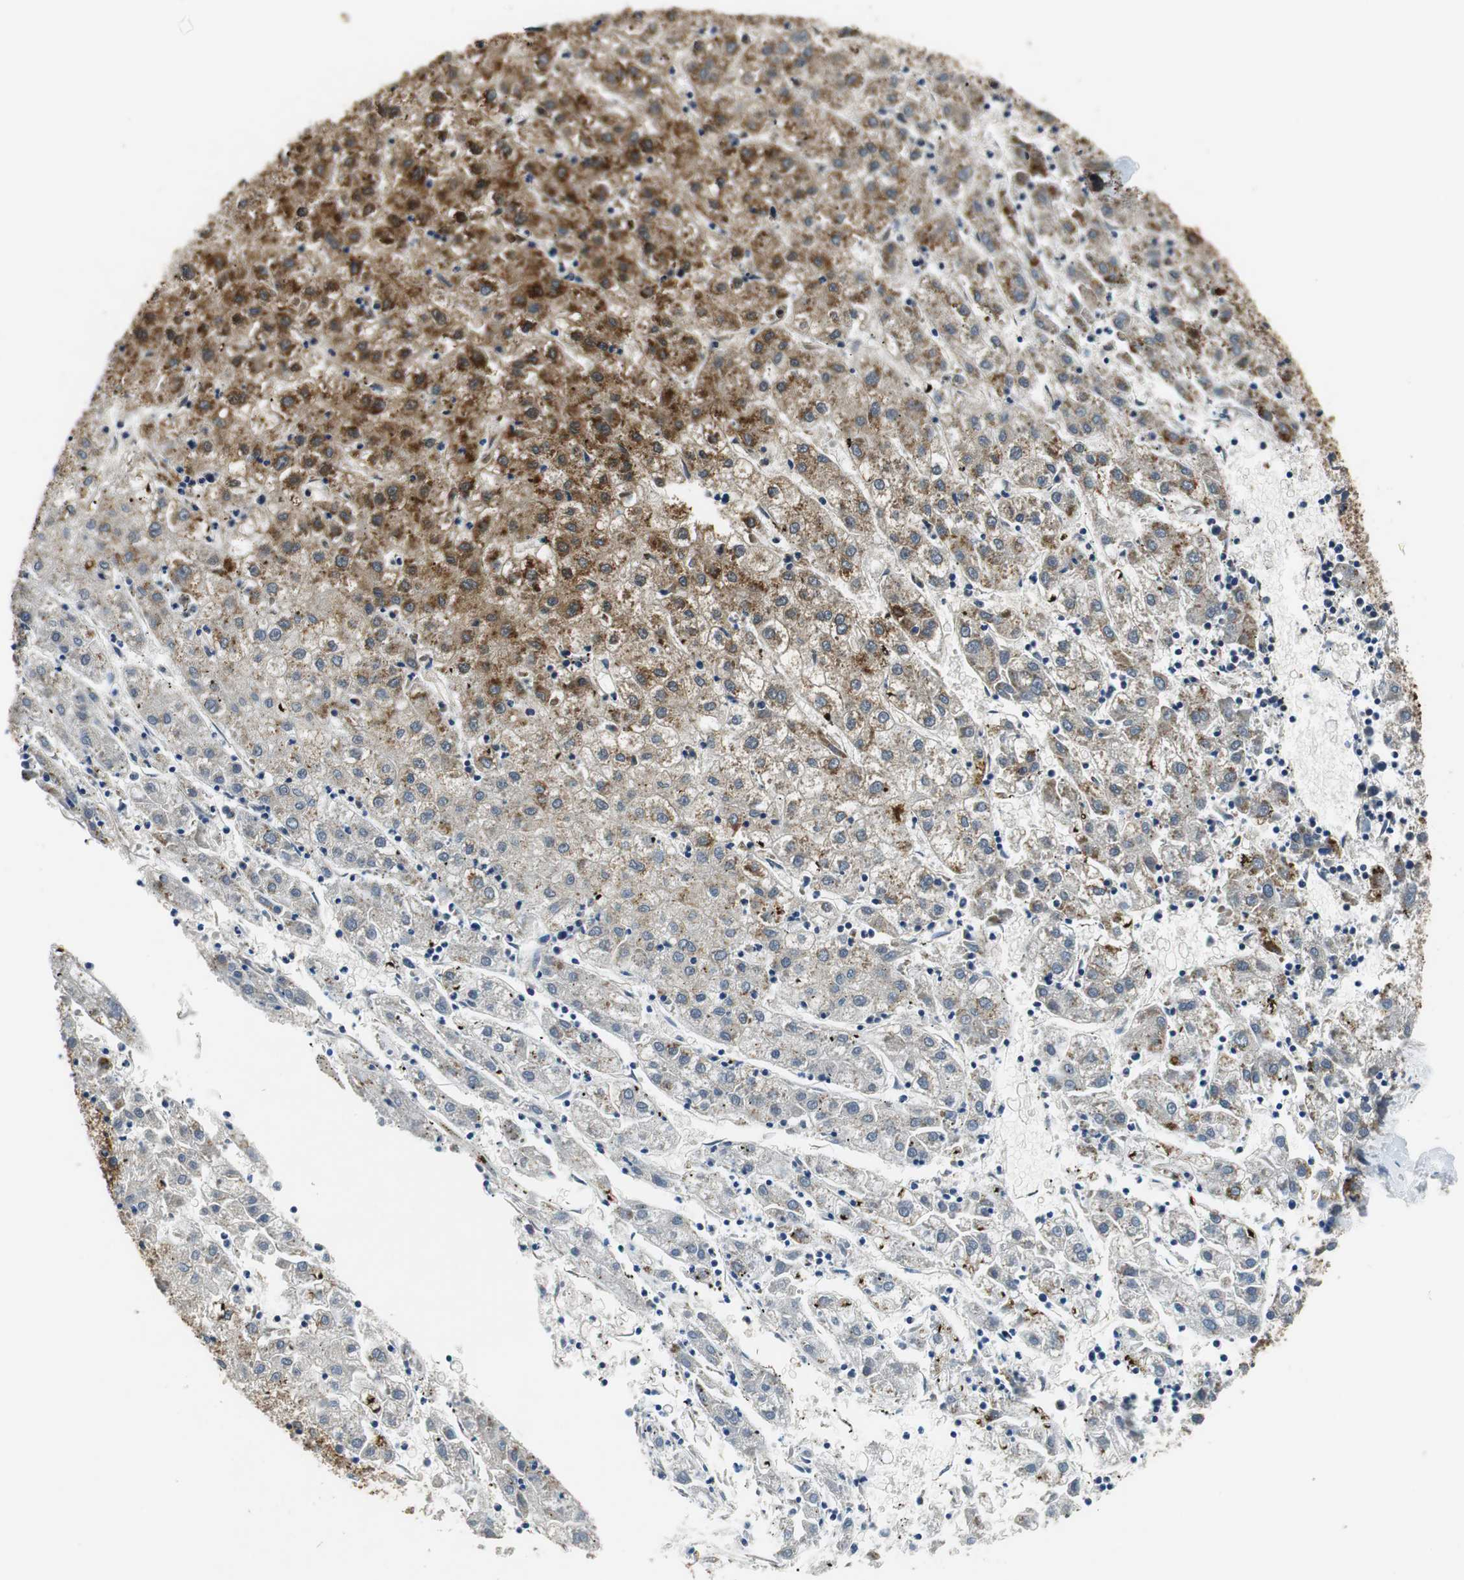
{"staining": {"intensity": "strong", "quantity": "25%-75%", "location": "cytoplasmic/membranous"}, "tissue": "liver cancer", "cell_type": "Tumor cells", "image_type": "cancer", "snomed": [{"axis": "morphology", "description": "Carcinoma, Hepatocellular, NOS"}, {"axis": "topography", "description": "Liver"}], "caption": "DAB (3,3'-diaminobenzidine) immunohistochemical staining of human liver hepatocellular carcinoma demonstrates strong cytoplasmic/membranous protein staining in approximately 25%-75% of tumor cells.", "gene": "GSTK1", "patient": {"sex": "male", "age": 72}}